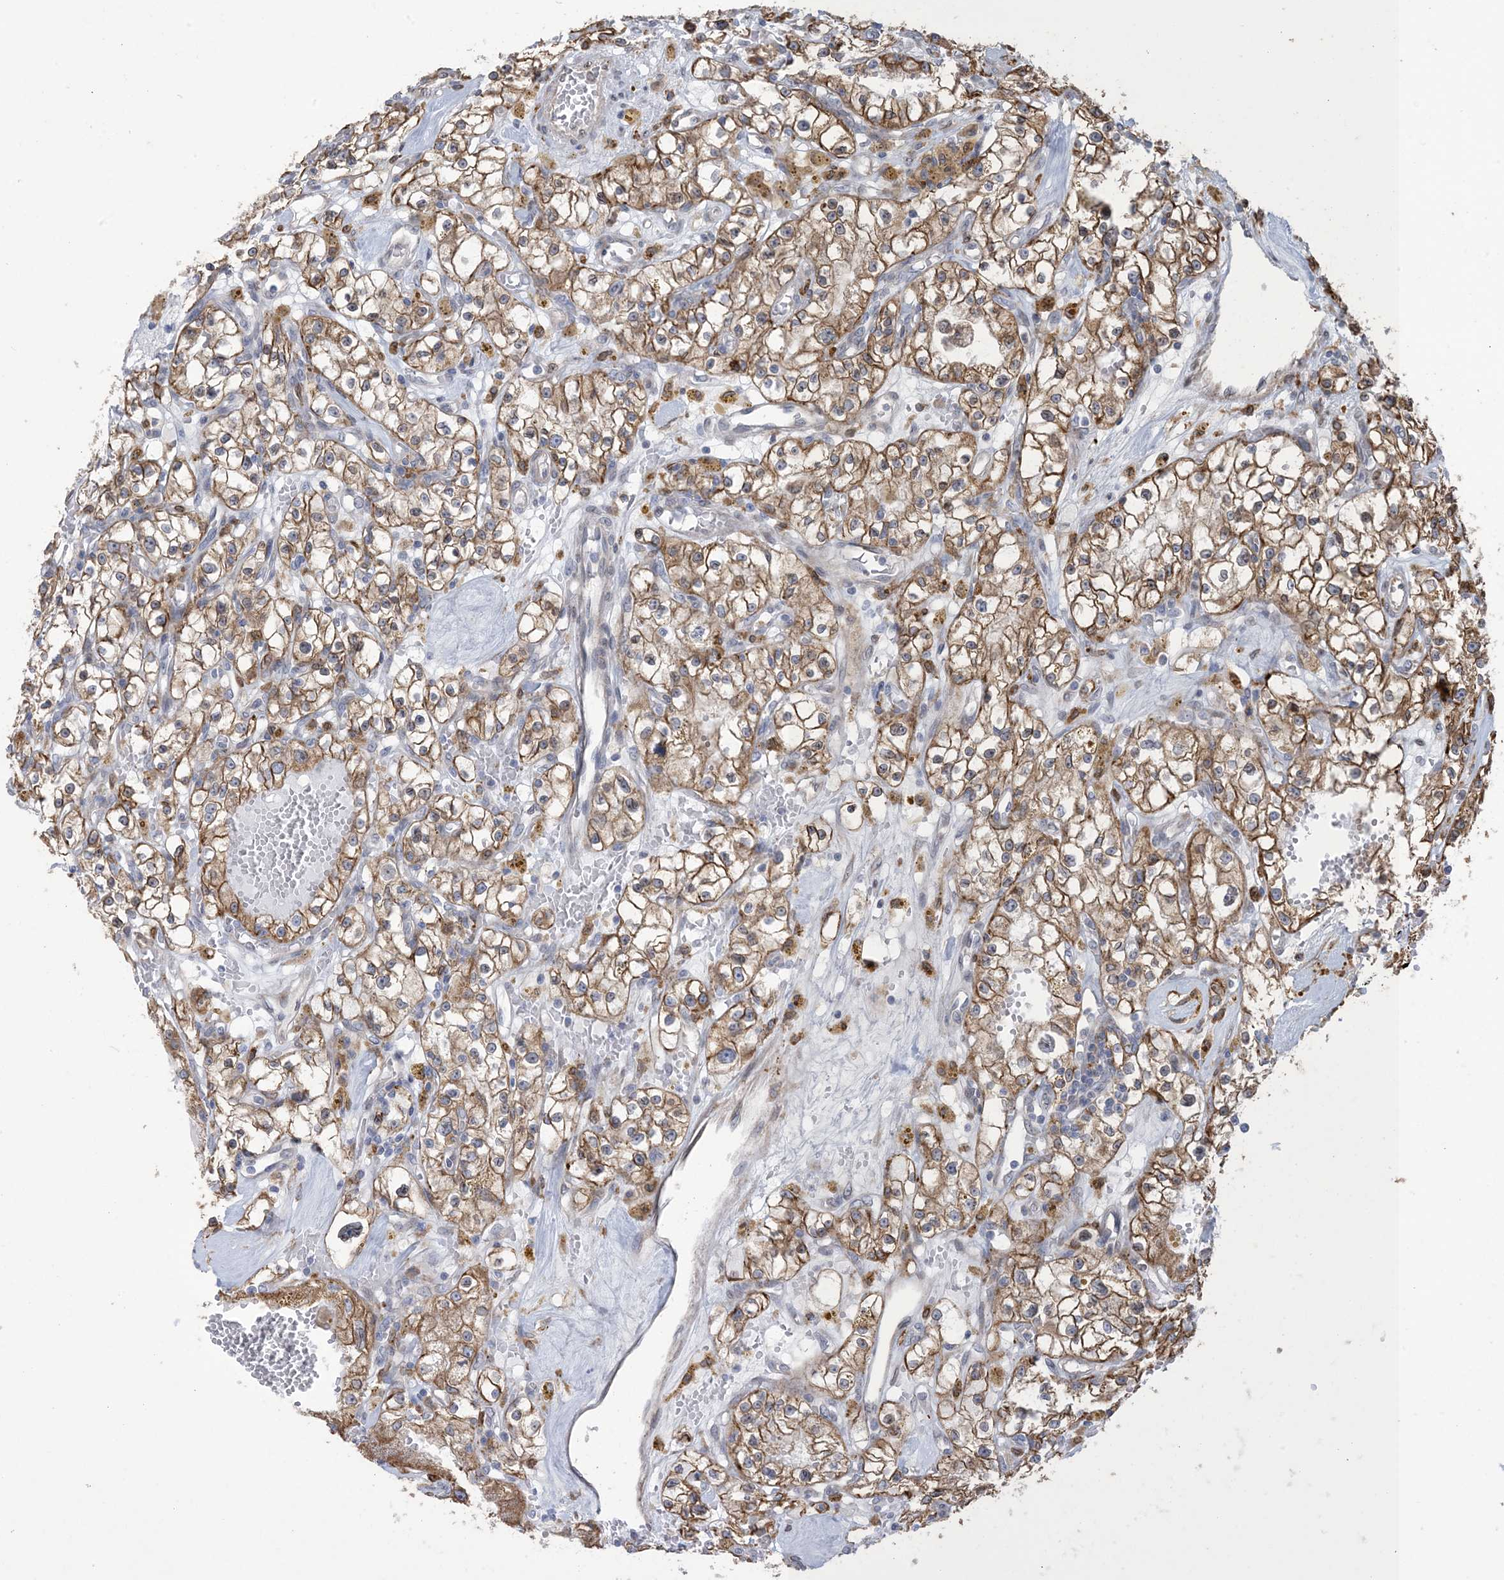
{"staining": {"intensity": "moderate", "quantity": ">75%", "location": "cytoplasmic/membranous"}, "tissue": "renal cancer", "cell_type": "Tumor cells", "image_type": "cancer", "snomed": [{"axis": "morphology", "description": "Adenocarcinoma, NOS"}, {"axis": "topography", "description": "Kidney"}], "caption": "Adenocarcinoma (renal) stained for a protein (brown) displays moderate cytoplasmic/membranous positive staining in about >75% of tumor cells.", "gene": "SHANK1", "patient": {"sex": "male", "age": 56}}